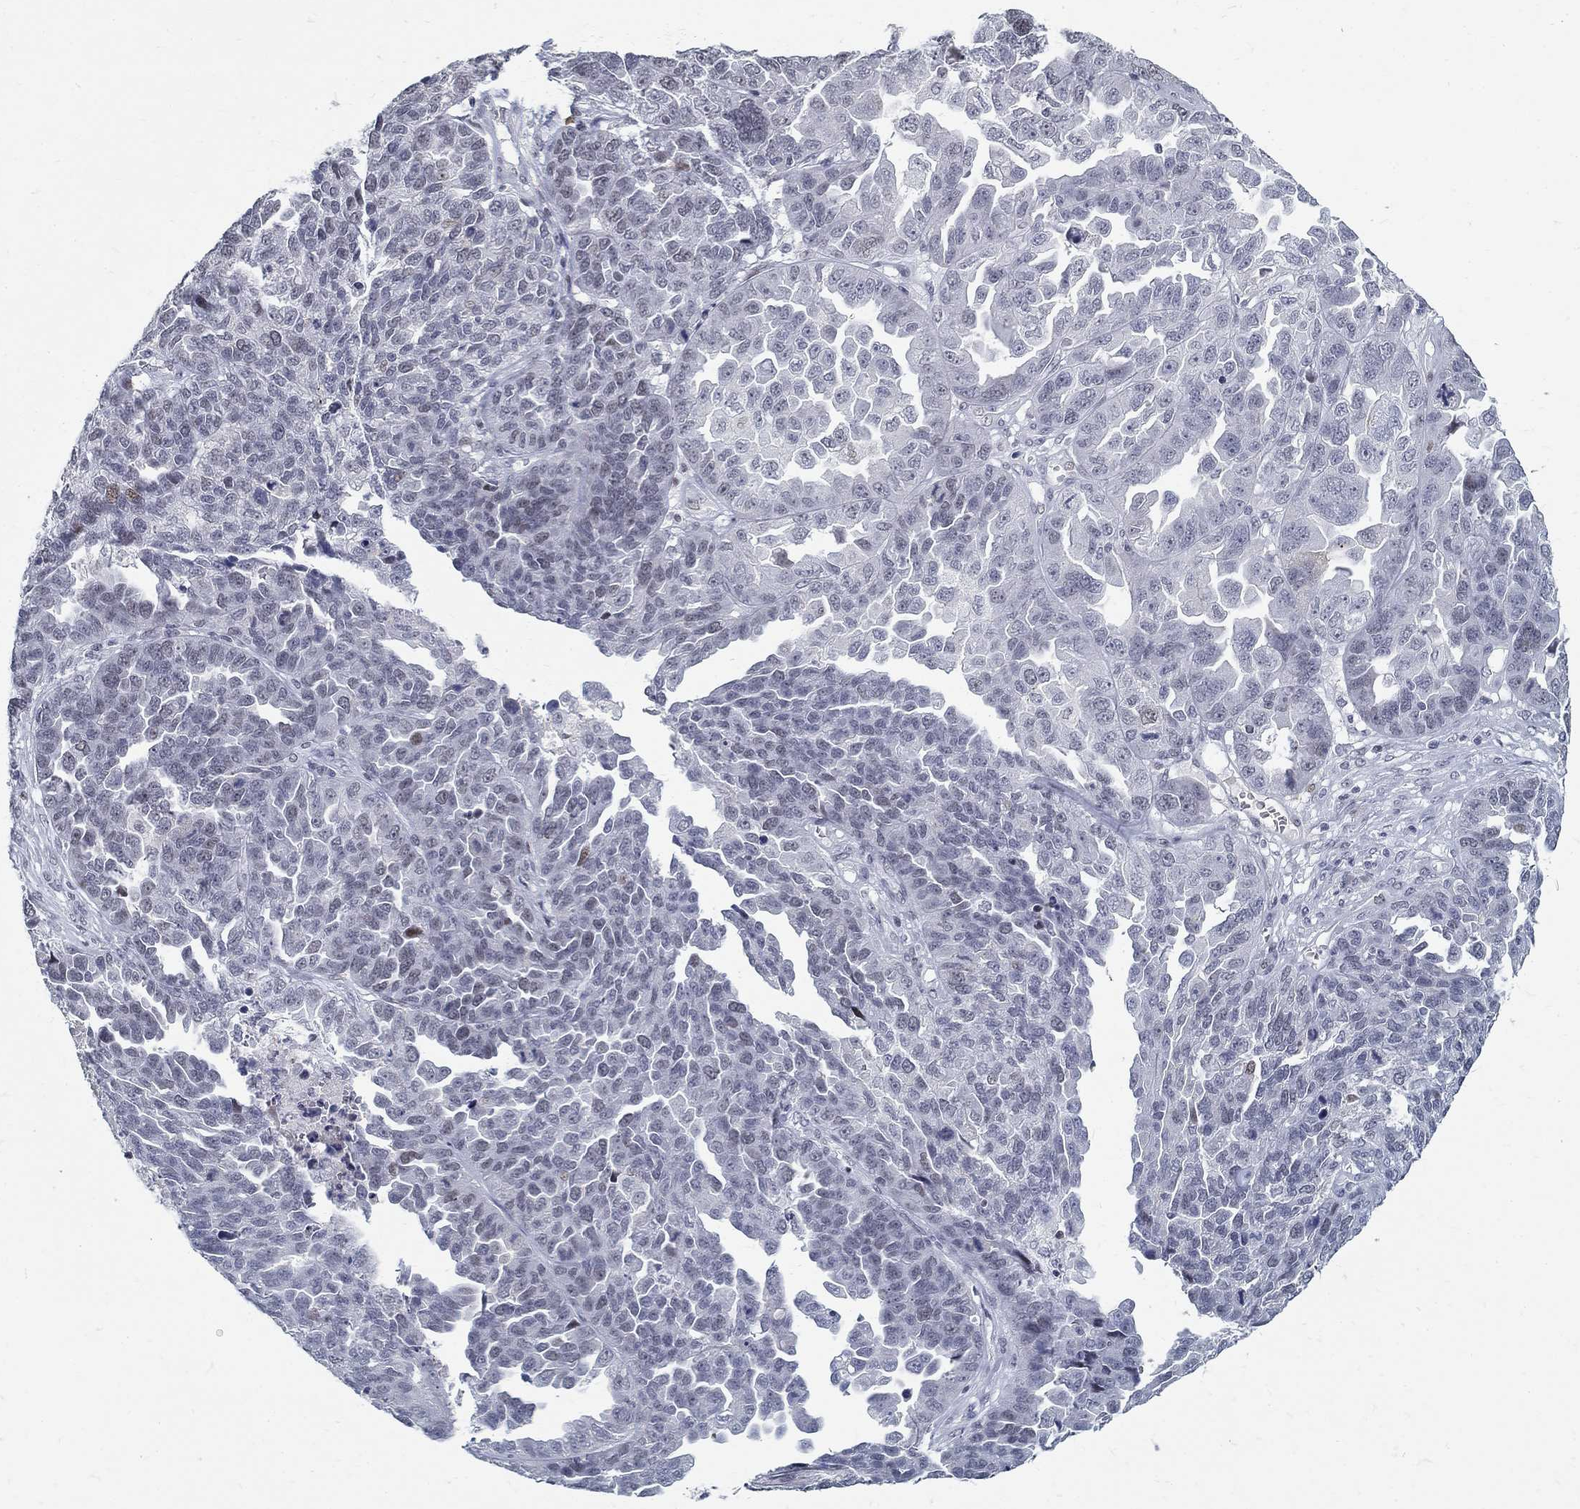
{"staining": {"intensity": "negative", "quantity": "none", "location": "none"}, "tissue": "ovarian cancer", "cell_type": "Tumor cells", "image_type": "cancer", "snomed": [{"axis": "morphology", "description": "Cystadenocarcinoma, serous, NOS"}, {"axis": "topography", "description": "Ovary"}], "caption": "This is an immunohistochemistry (IHC) histopathology image of serous cystadenocarcinoma (ovarian). There is no positivity in tumor cells.", "gene": "BHLHE22", "patient": {"sex": "female", "age": 87}}